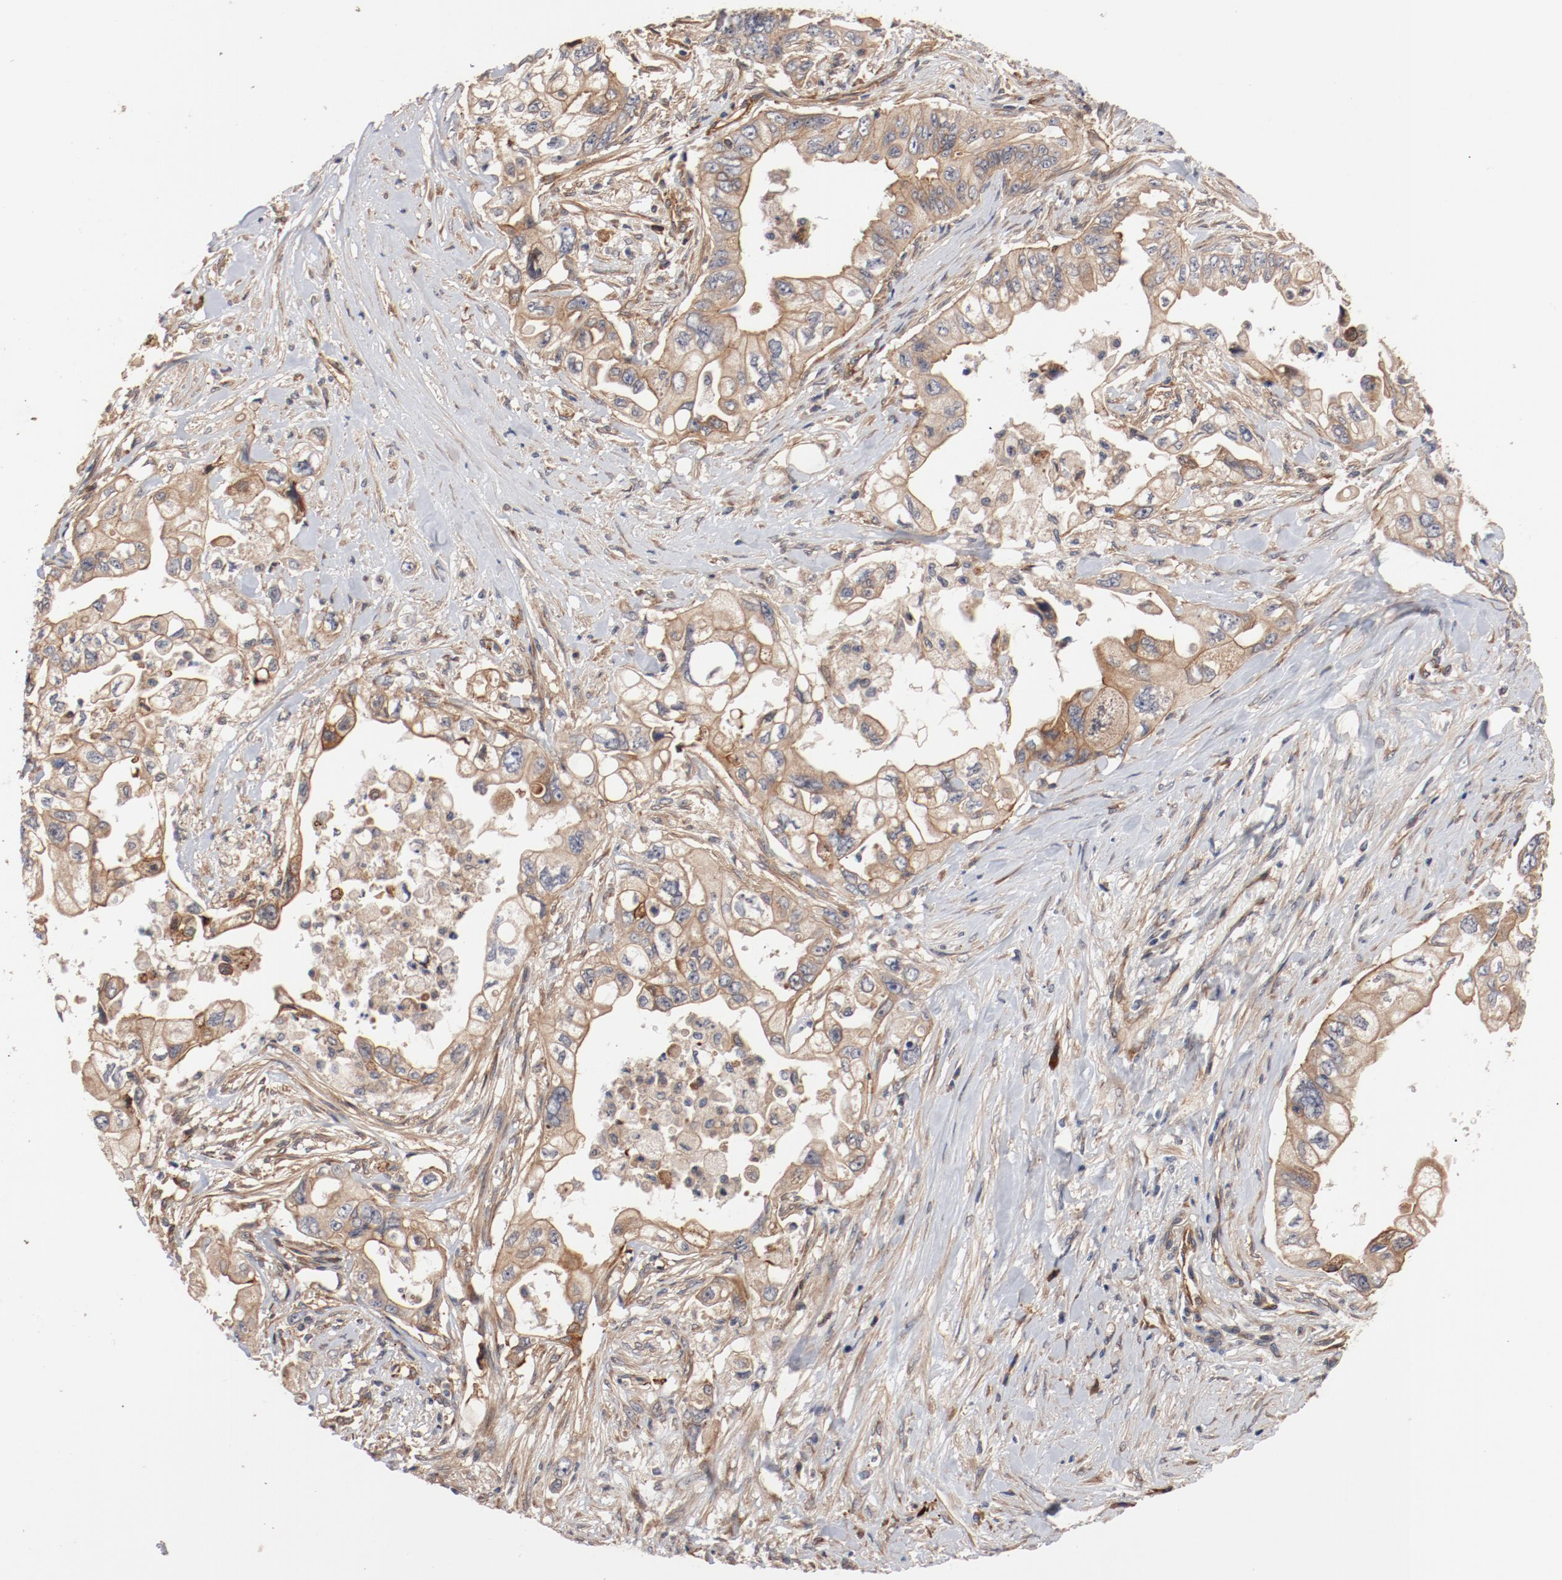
{"staining": {"intensity": "moderate", "quantity": ">75%", "location": "cytoplasmic/membranous"}, "tissue": "pancreatic cancer", "cell_type": "Tumor cells", "image_type": "cancer", "snomed": [{"axis": "morphology", "description": "Normal tissue, NOS"}, {"axis": "topography", "description": "Pancreas"}], "caption": "Protein staining of pancreatic cancer tissue exhibits moderate cytoplasmic/membranous positivity in about >75% of tumor cells.", "gene": "PITPNM2", "patient": {"sex": "male", "age": 42}}